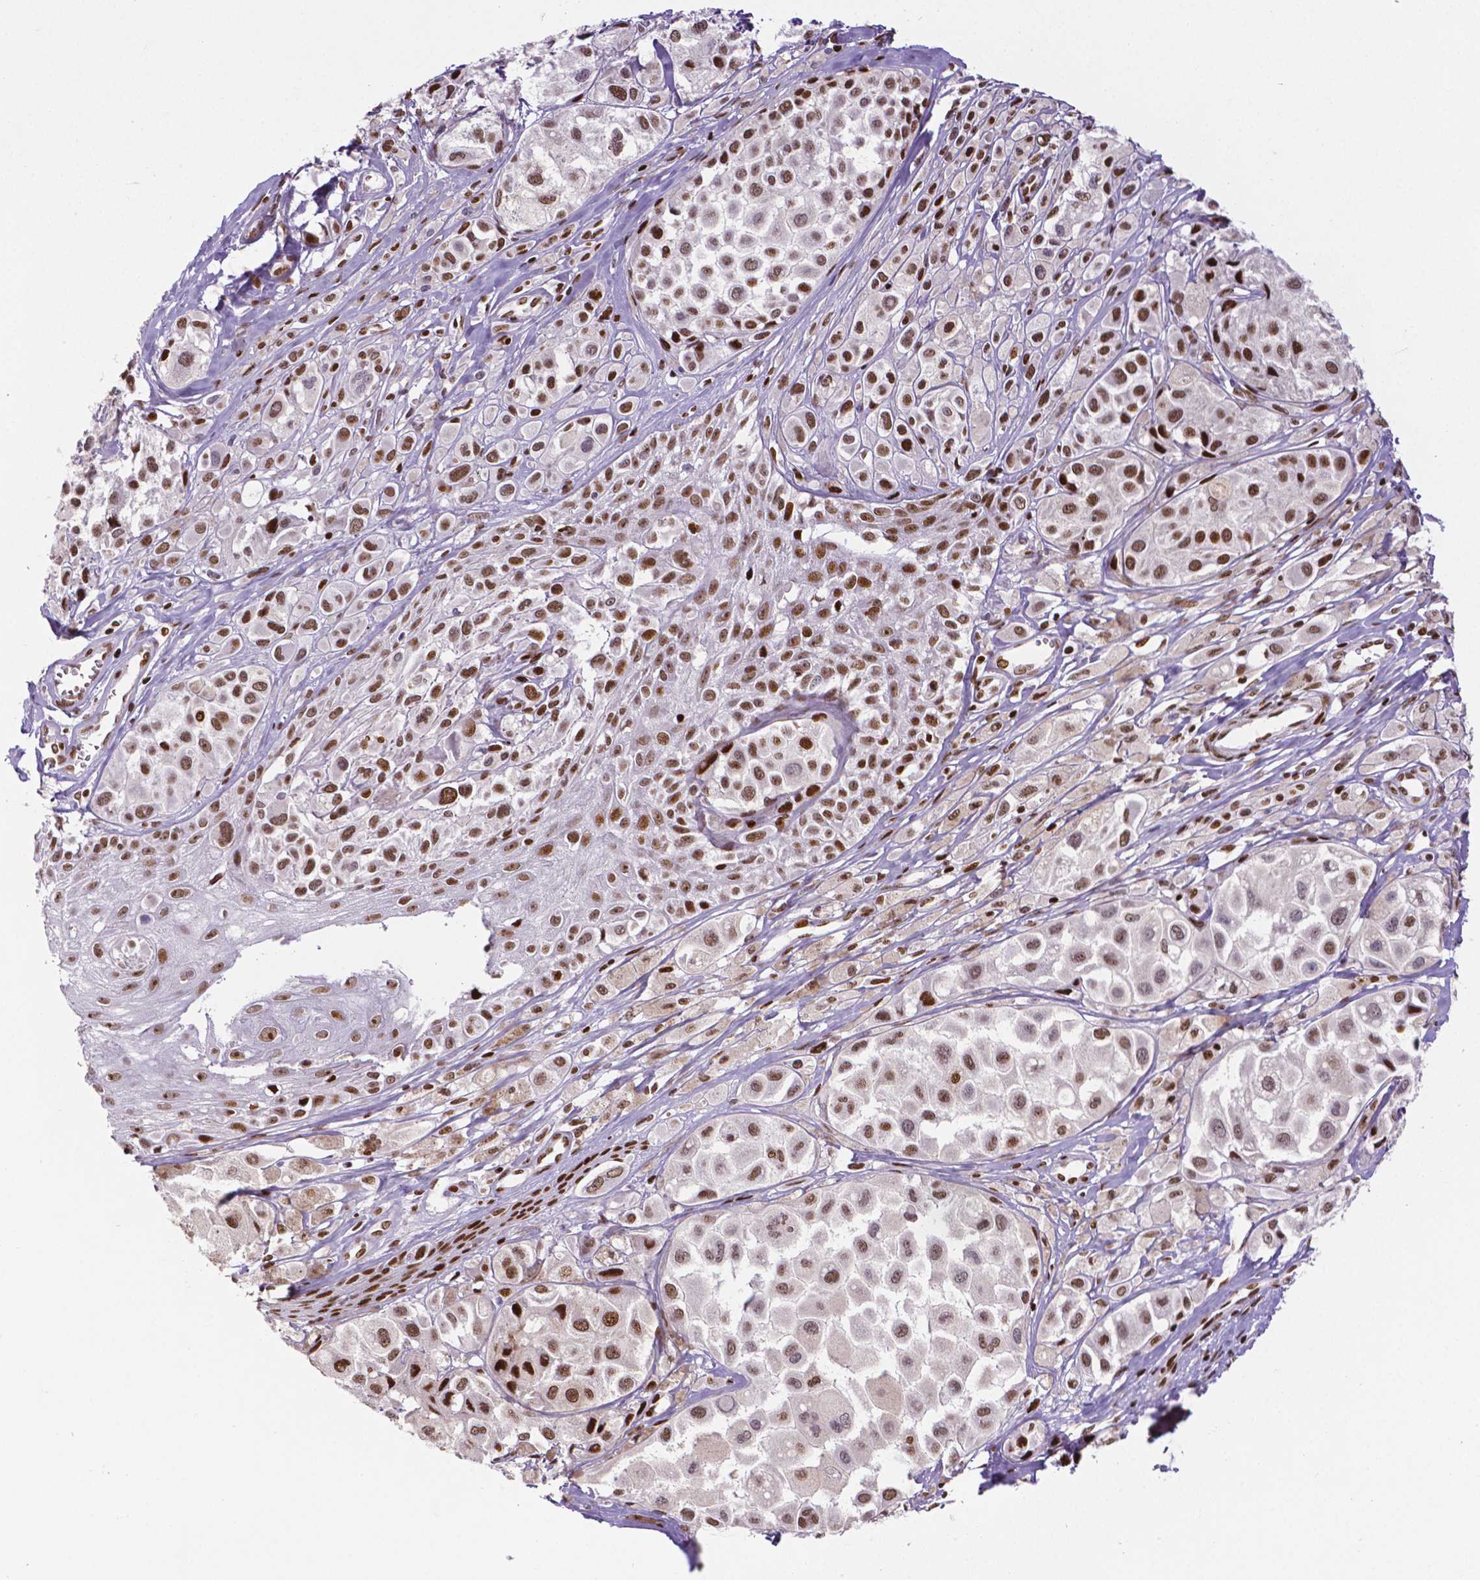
{"staining": {"intensity": "moderate", "quantity": ">75%", "location": "nuclear"}, "tissue": "melanoma", "cell_type": "Tumor cells", "image_type": "cancer", "snomed": [{"axis": "morphology", "description": "Malignant melanoma, NOS"}, {"axis": "topography", "description": "Skin"}], "caption": "Immunohistochemistry (IHC) micrograph of human malignant melanoma stained for a protein (brown), which reveals medium levels of moderate nuclear positivity in approximately >75% of tumor cells.", "gene": "CTCF", "patient": {"sex": "male", "age": 77}}